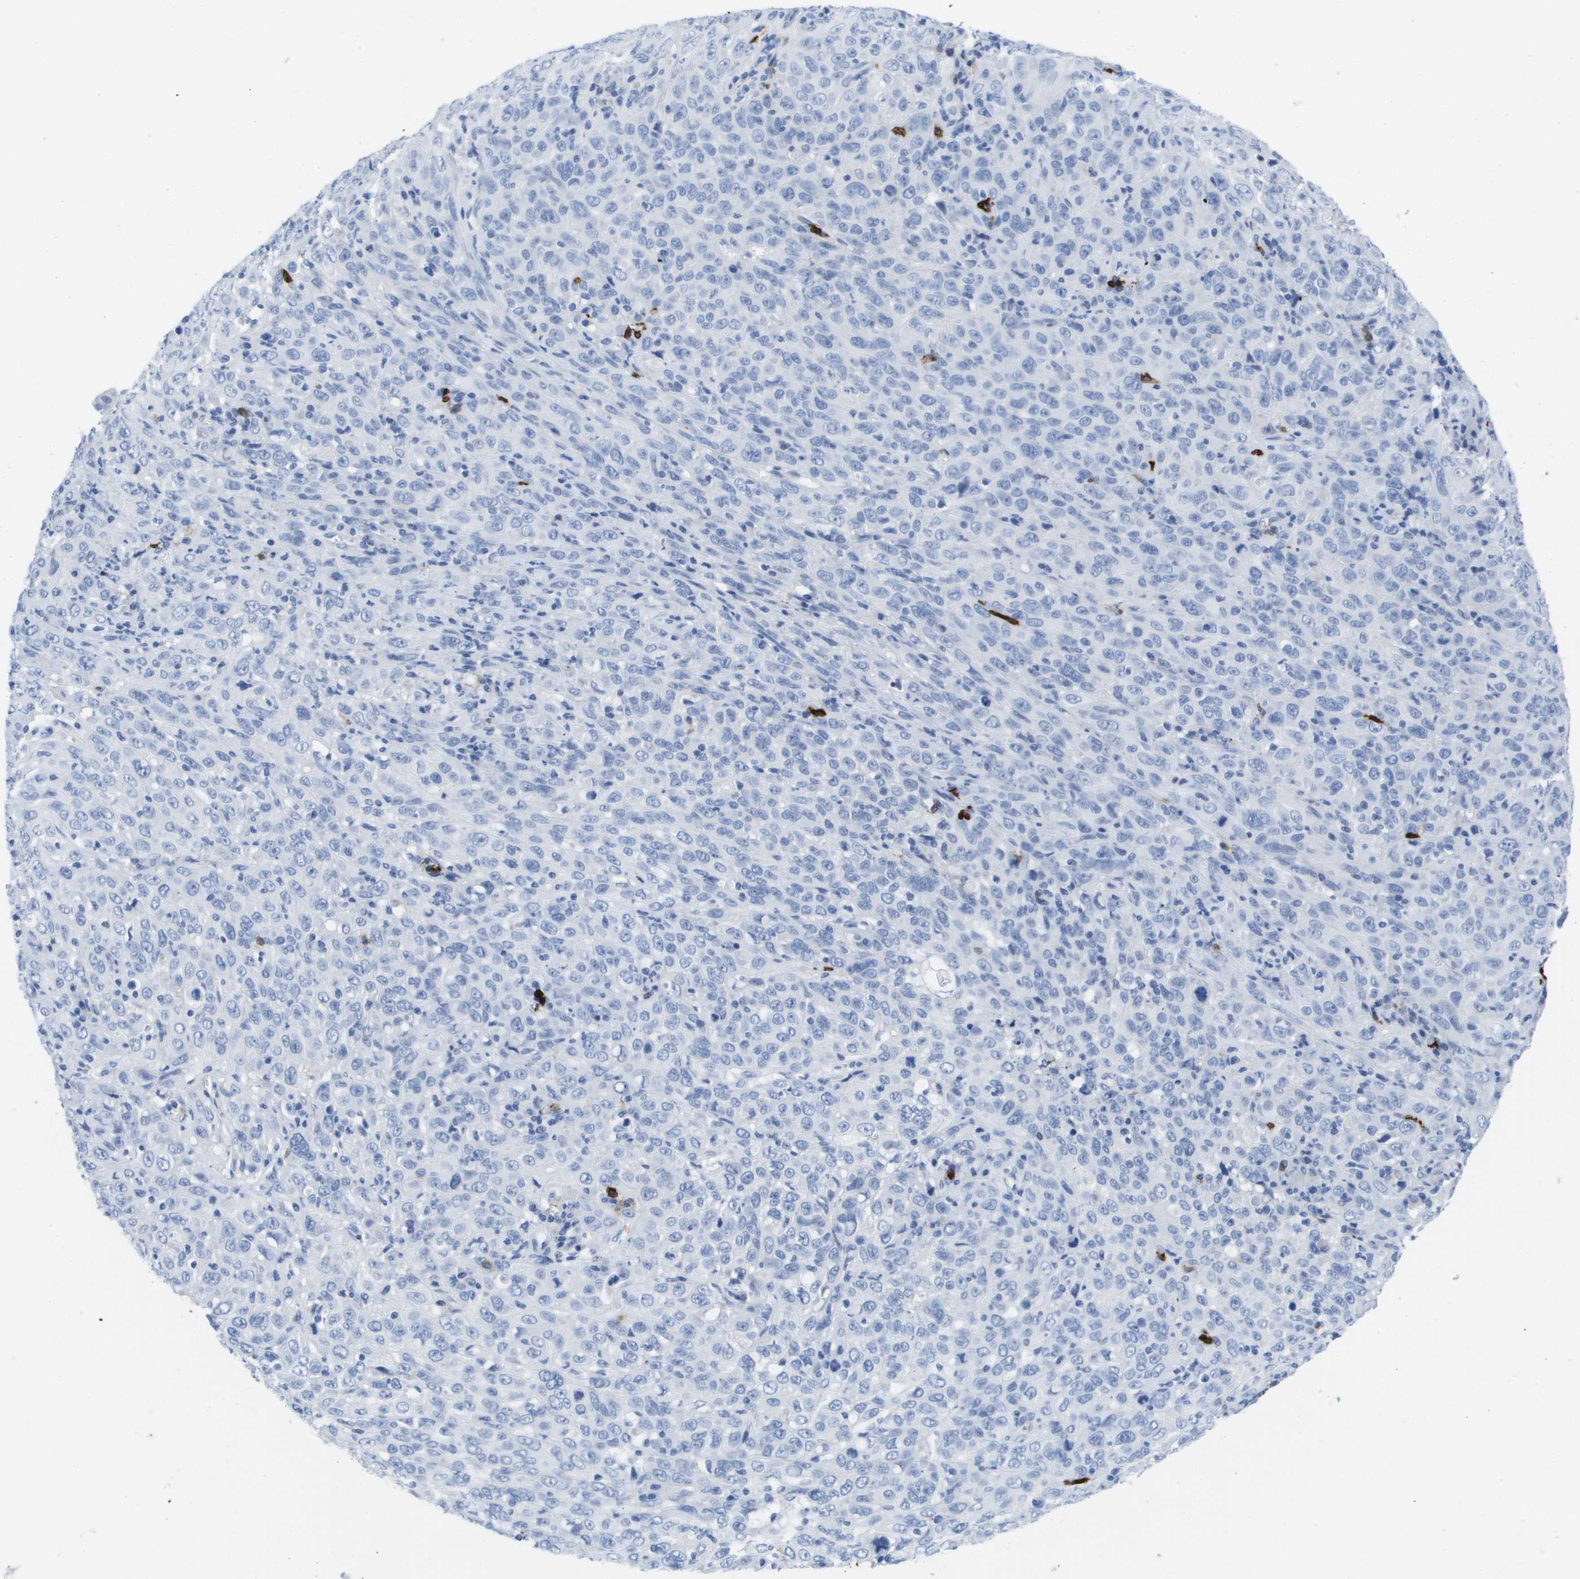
{"staining": {"intensity": "negative", "quantity": "none", "location": "none"}, "tissue": "cervical cancer", "cell_type": "Tumor cells", "image_type": "cancer", "snomed": [{"axis": "morphology", "description": "Squamous cell carcinoma, NOS"}, {"axis": "topography", "description": "Cervix"}], "caption": "Tumor cells show no significant positivity in cervical squamous cell carcinoma. (DAB immunohistochemistry (IHC) visualized using brightfield microscopy, high magnification).", "gene": "MS4A1", "patient": {"sex": "female", "age": 46}}